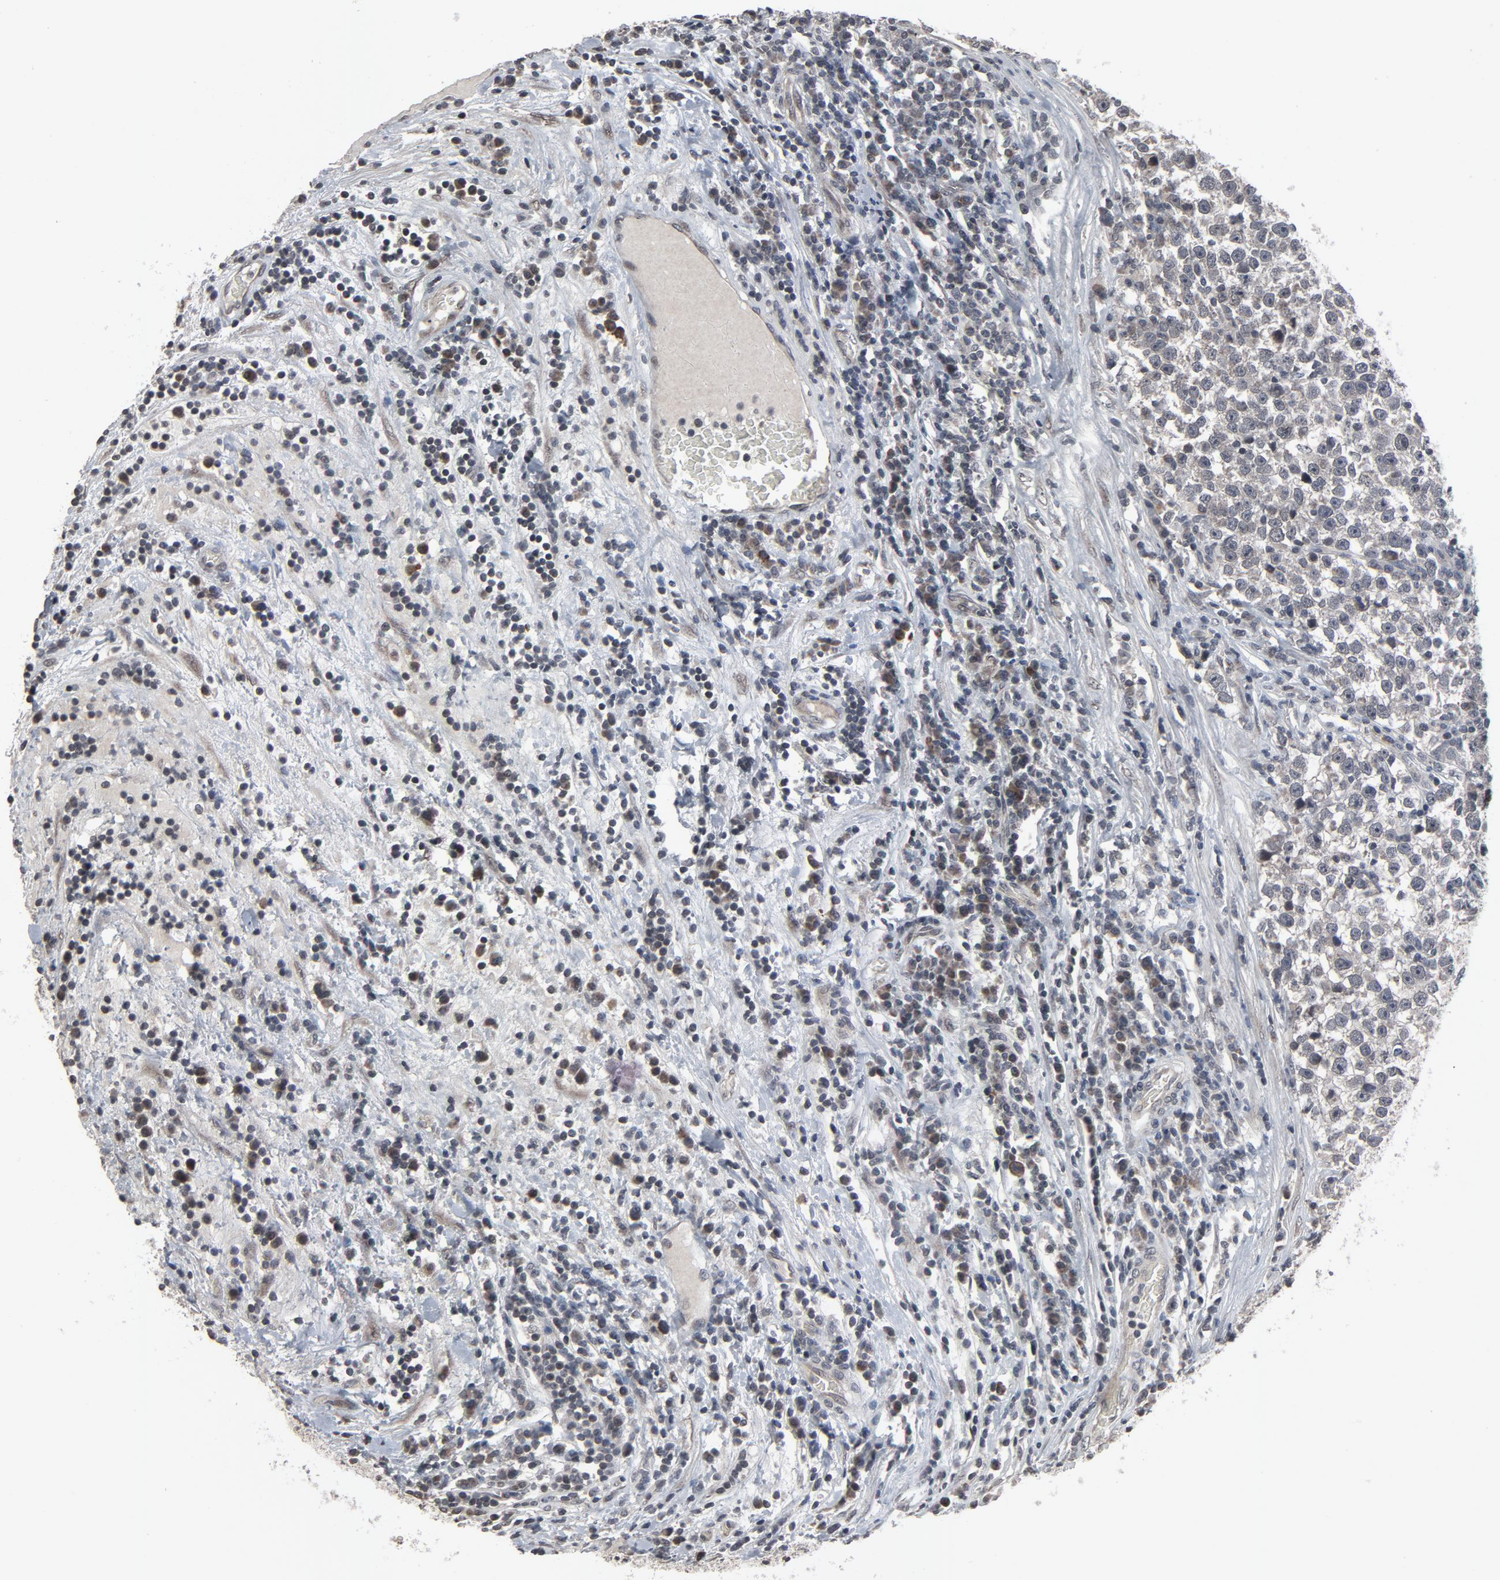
{"staining": {"intensity": "negative", "quantity": "none", "location": "none"}, "tissue": "testis cancer", "cell_type": "Tumor cells", "image_type": "cancer", "snomed": [{"axis": "morphology", "description": "Seminoma, NOS"}, {"axis": "topography", "description": "Testis"}], "caption": "Tumor cells are negative for brown protein staining in testis cancer.", "gene": "POM121", "patient": {"sex": "male", "age": 43}}